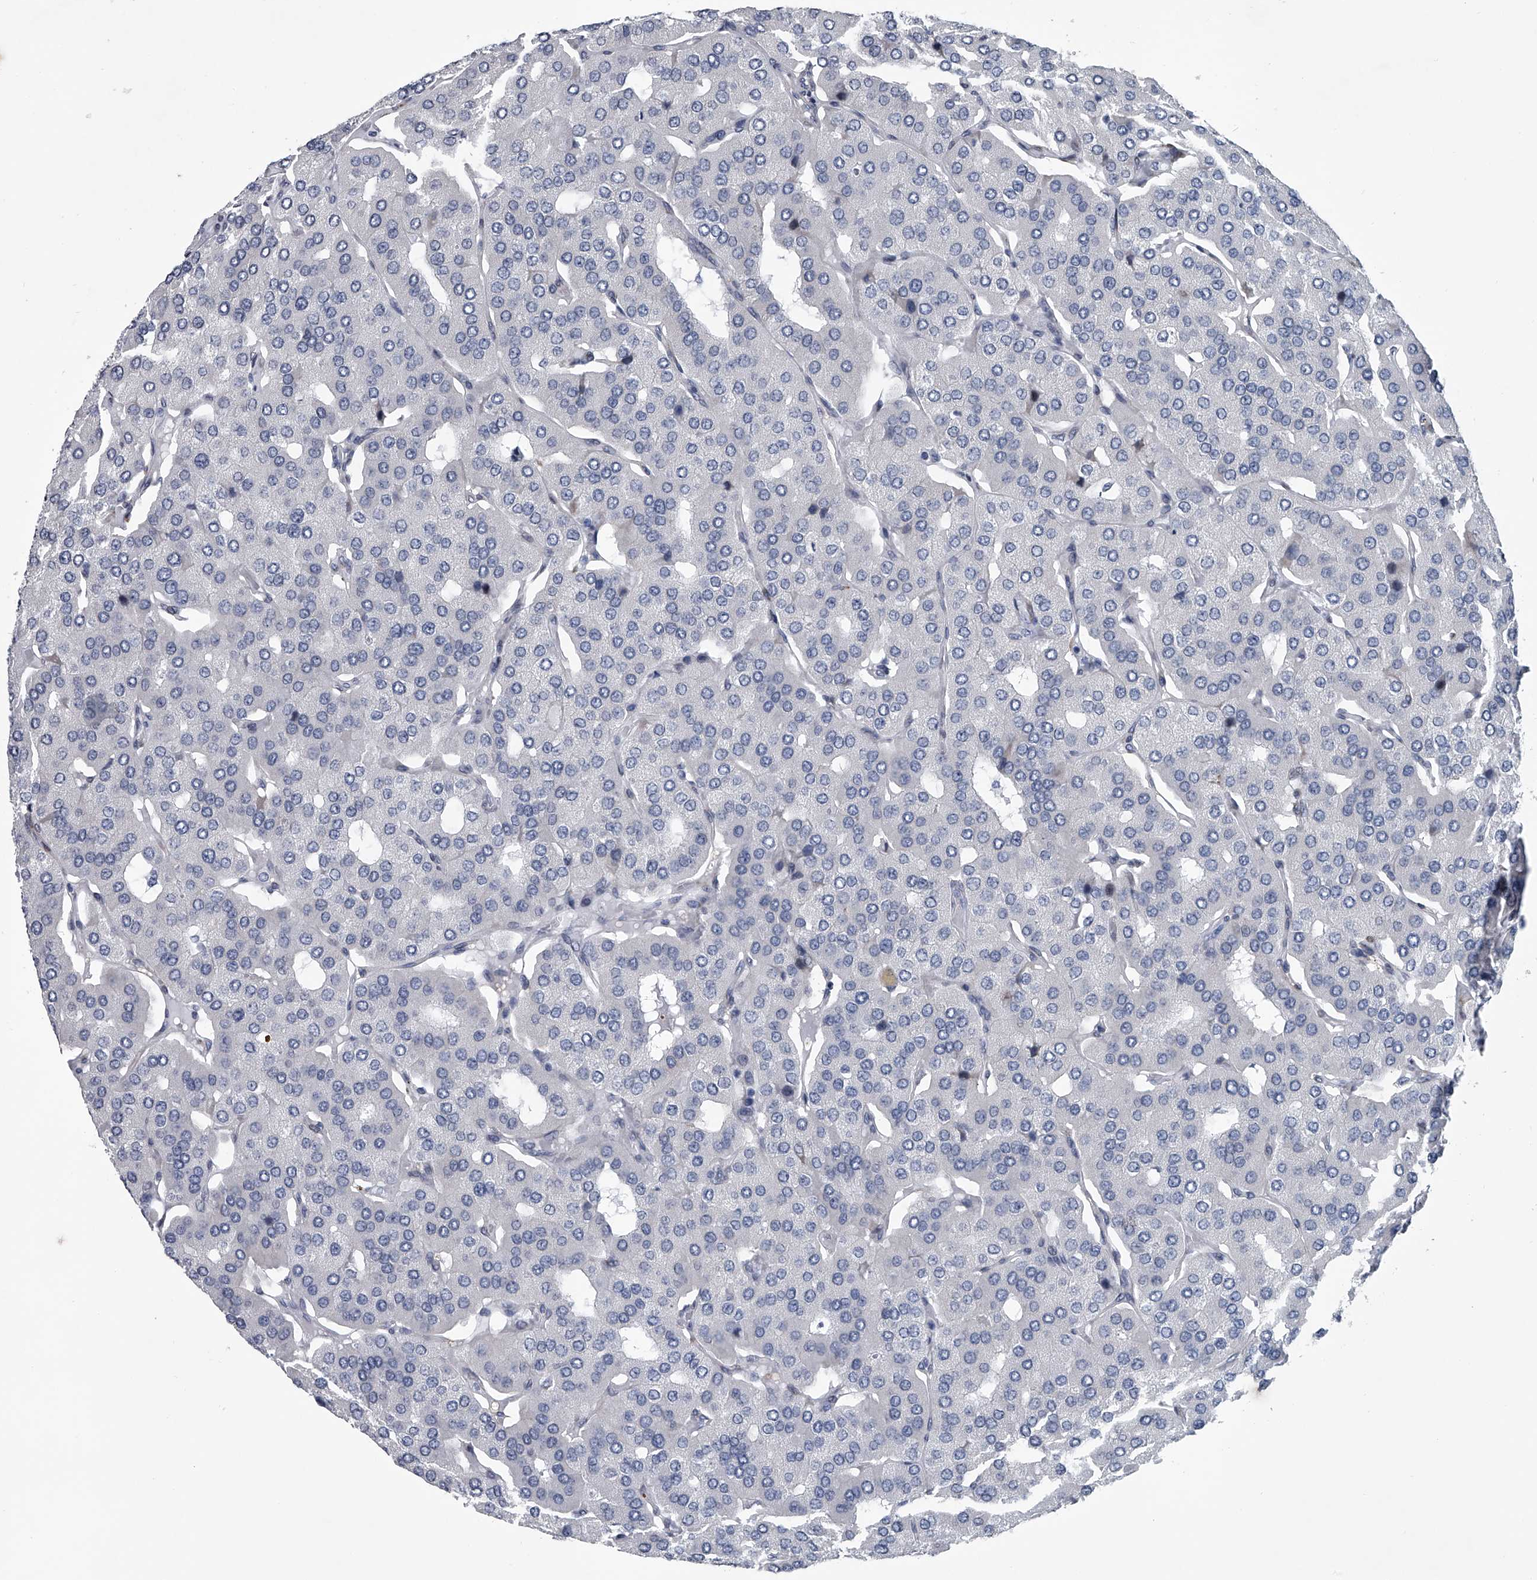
{"staining": {"intensity": "negative", "quantity": "none", "location": "none"}, "tissue": "parathyroid gland", "cell_type": "Glandular cells", "image_type": "normal", "snomed": [{"axis": "morphology", "description": "Normal tissue, NOS"}, {"axis": "morphology", "description": "Adenoma, NOS"}, {"axis": "topography", "description": "Parathyroid gland"}], "caption": "High magnification brightfield microscopy of benign parathyroid gland stained with DAB (brown) and counterstained with hematoxylin (blue): glandular cells show no significant expression. (DAB (3,3'-diaminobenzidine) immunohistochemistry with hematoxylin counter stain).", "gene": "PPP2R5D", "patient": {"sex": "female", "age": 86}}